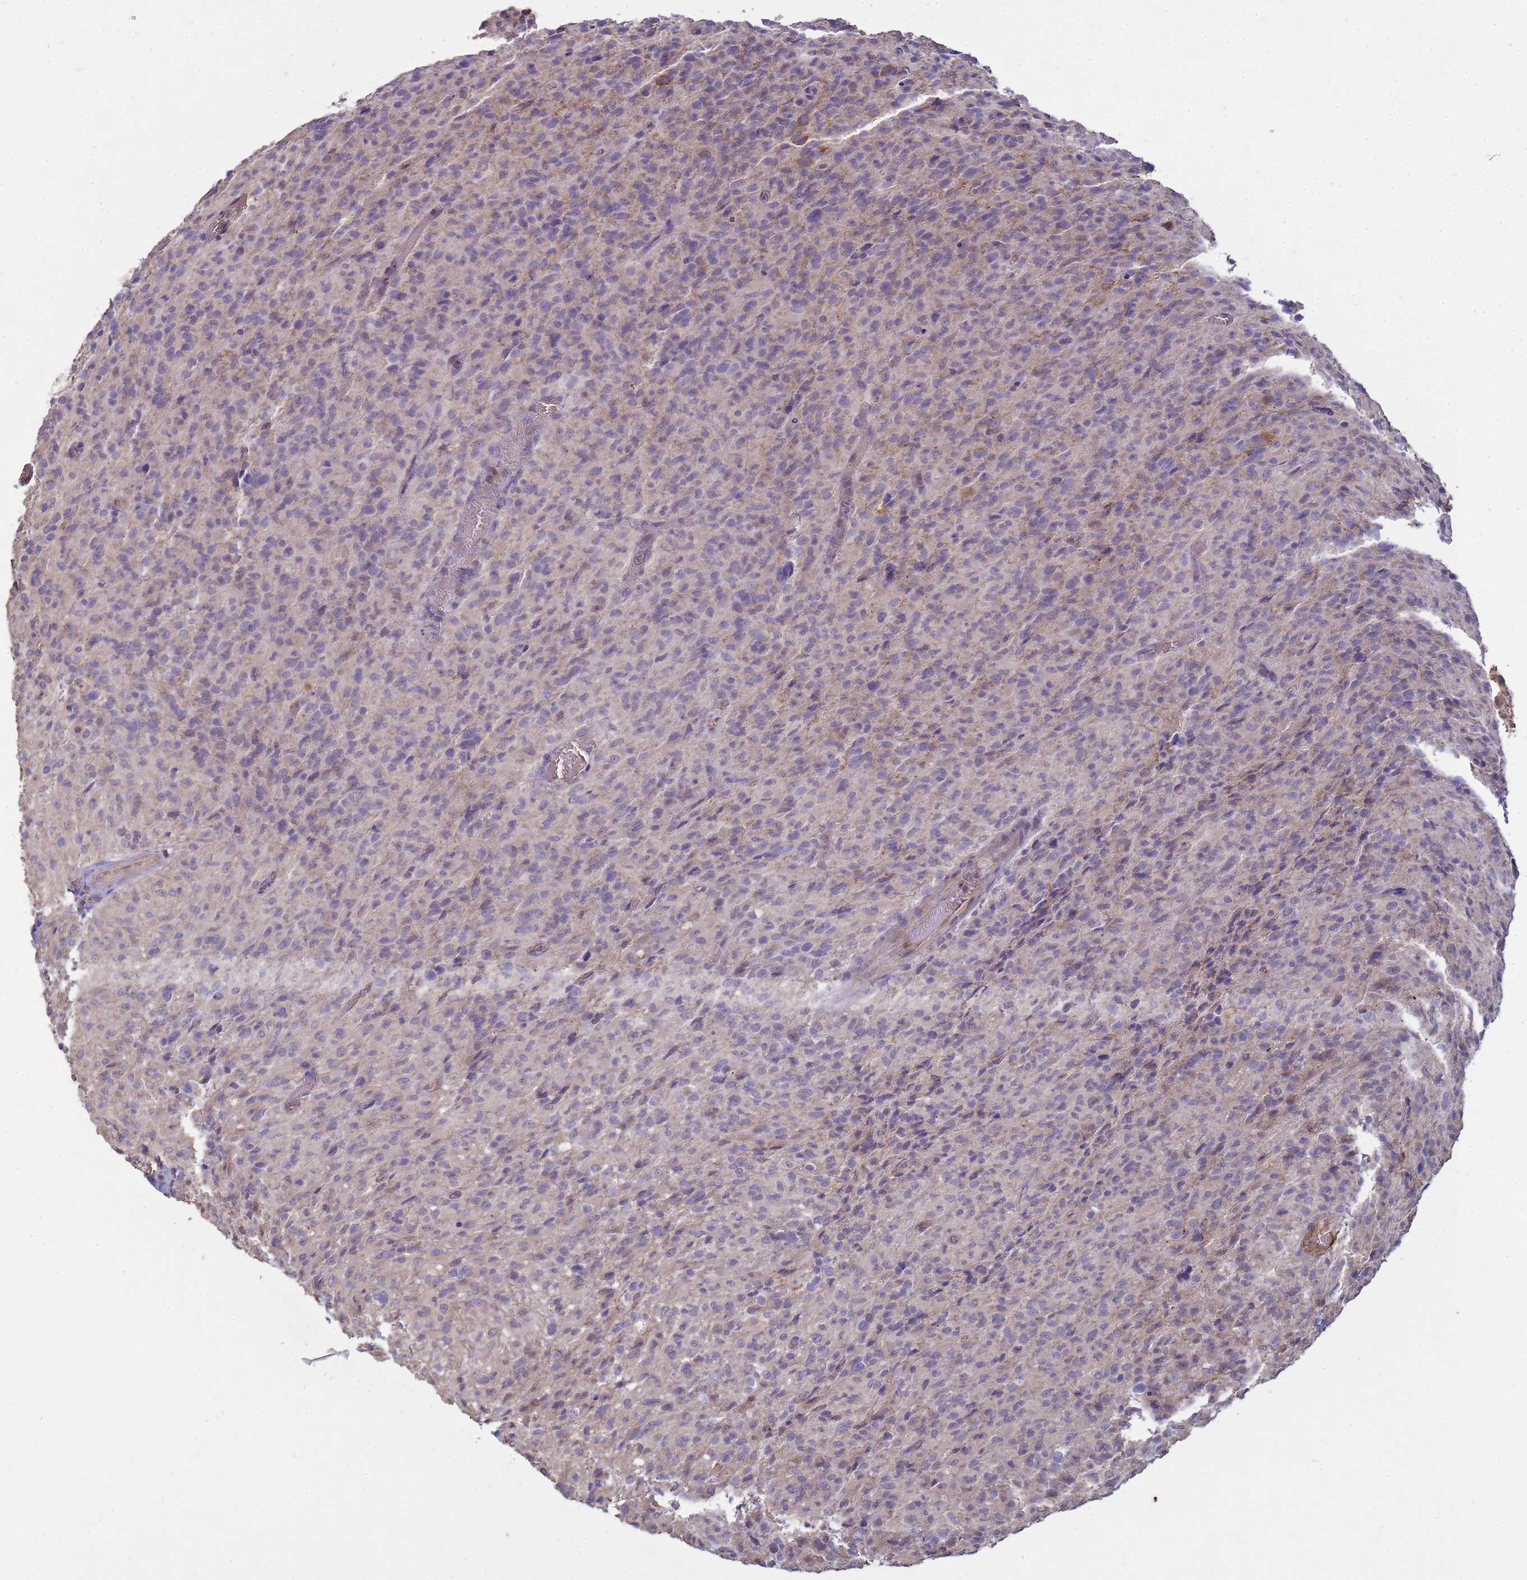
{"staining": {"intensity": "negative", "quantity": "none", "location": "none"}, "tissue": "glioma", "cell_type": "Tumor cells", "image_type": "cancer", "snomed": [{"axis": "morphology", "description": "Glioma, malignant, High grade"}, {"axis": "topography", "description": "Brain"}], "caption": "Photomicrograph shows no protein expression in tumor cells of glioma tissue. Brightfield microscopy of IHC stained with DAB (brown) and hematoxylin (blue), captured at high magnification.", "gene": "SGIP1", "patient": {"sex": "female", "age": 57}}